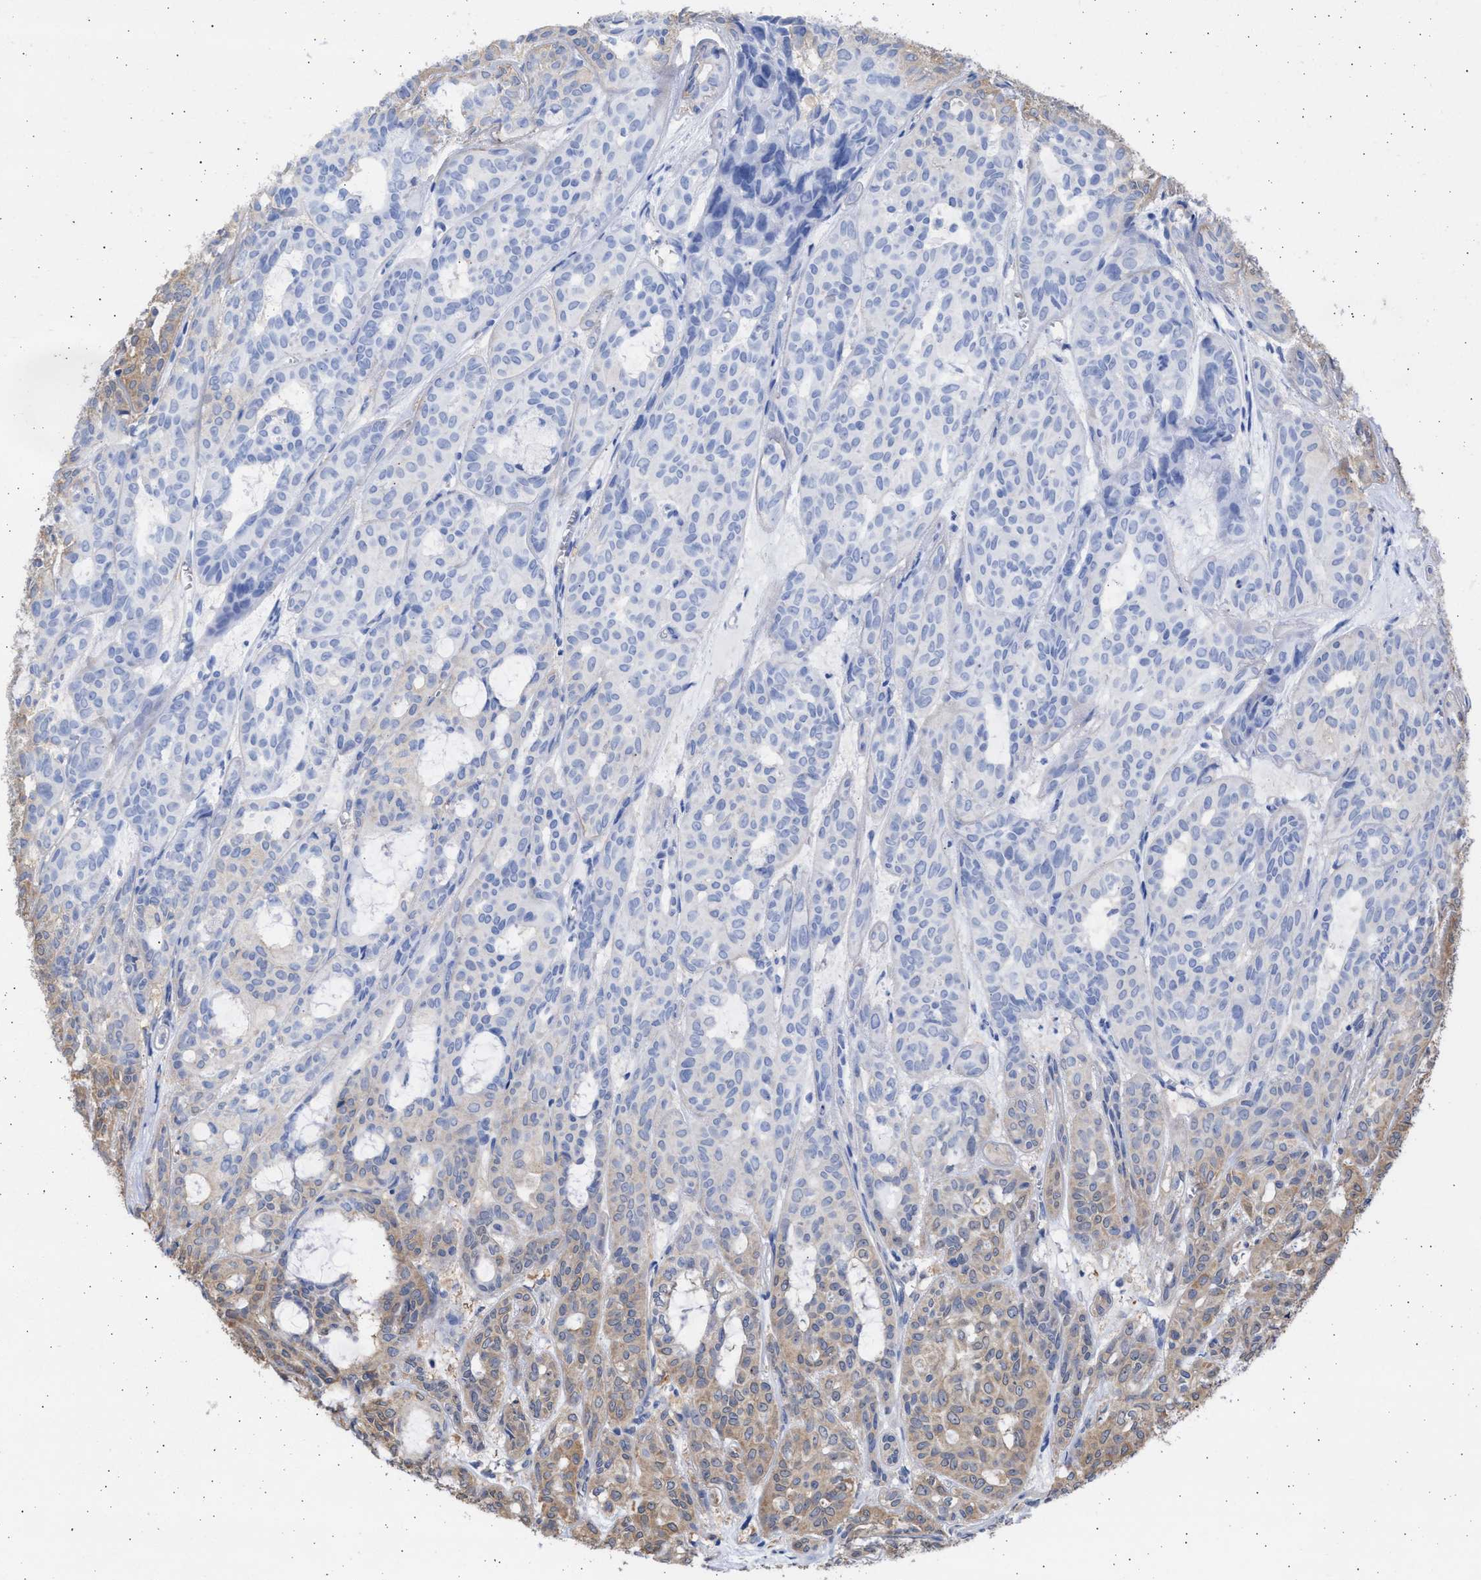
{"staining": {"intensity": "weak", "quantity": "<25%", "location": "cytoplasmic/membranous"}, "tissue": "head and neck cancer", "cell_type": "Tumor cells", "image_type": "cancer", "snomed": [{"axis": "morphology", "description": "Adenocarcinoma, NOS"}, {"axis": "topography", "description": "Salivary gland, NOS"}, {"axis": "topography", "description": "Head-Neck"}], "caption": "A high-resolution photomicrograph shows immunohistochemistry staining of head and neck adenocarcinoma, which shows no significant staining in tumor cells.", "gene": "ALDOC", "patient": {"sex": "female", "age": 76}}